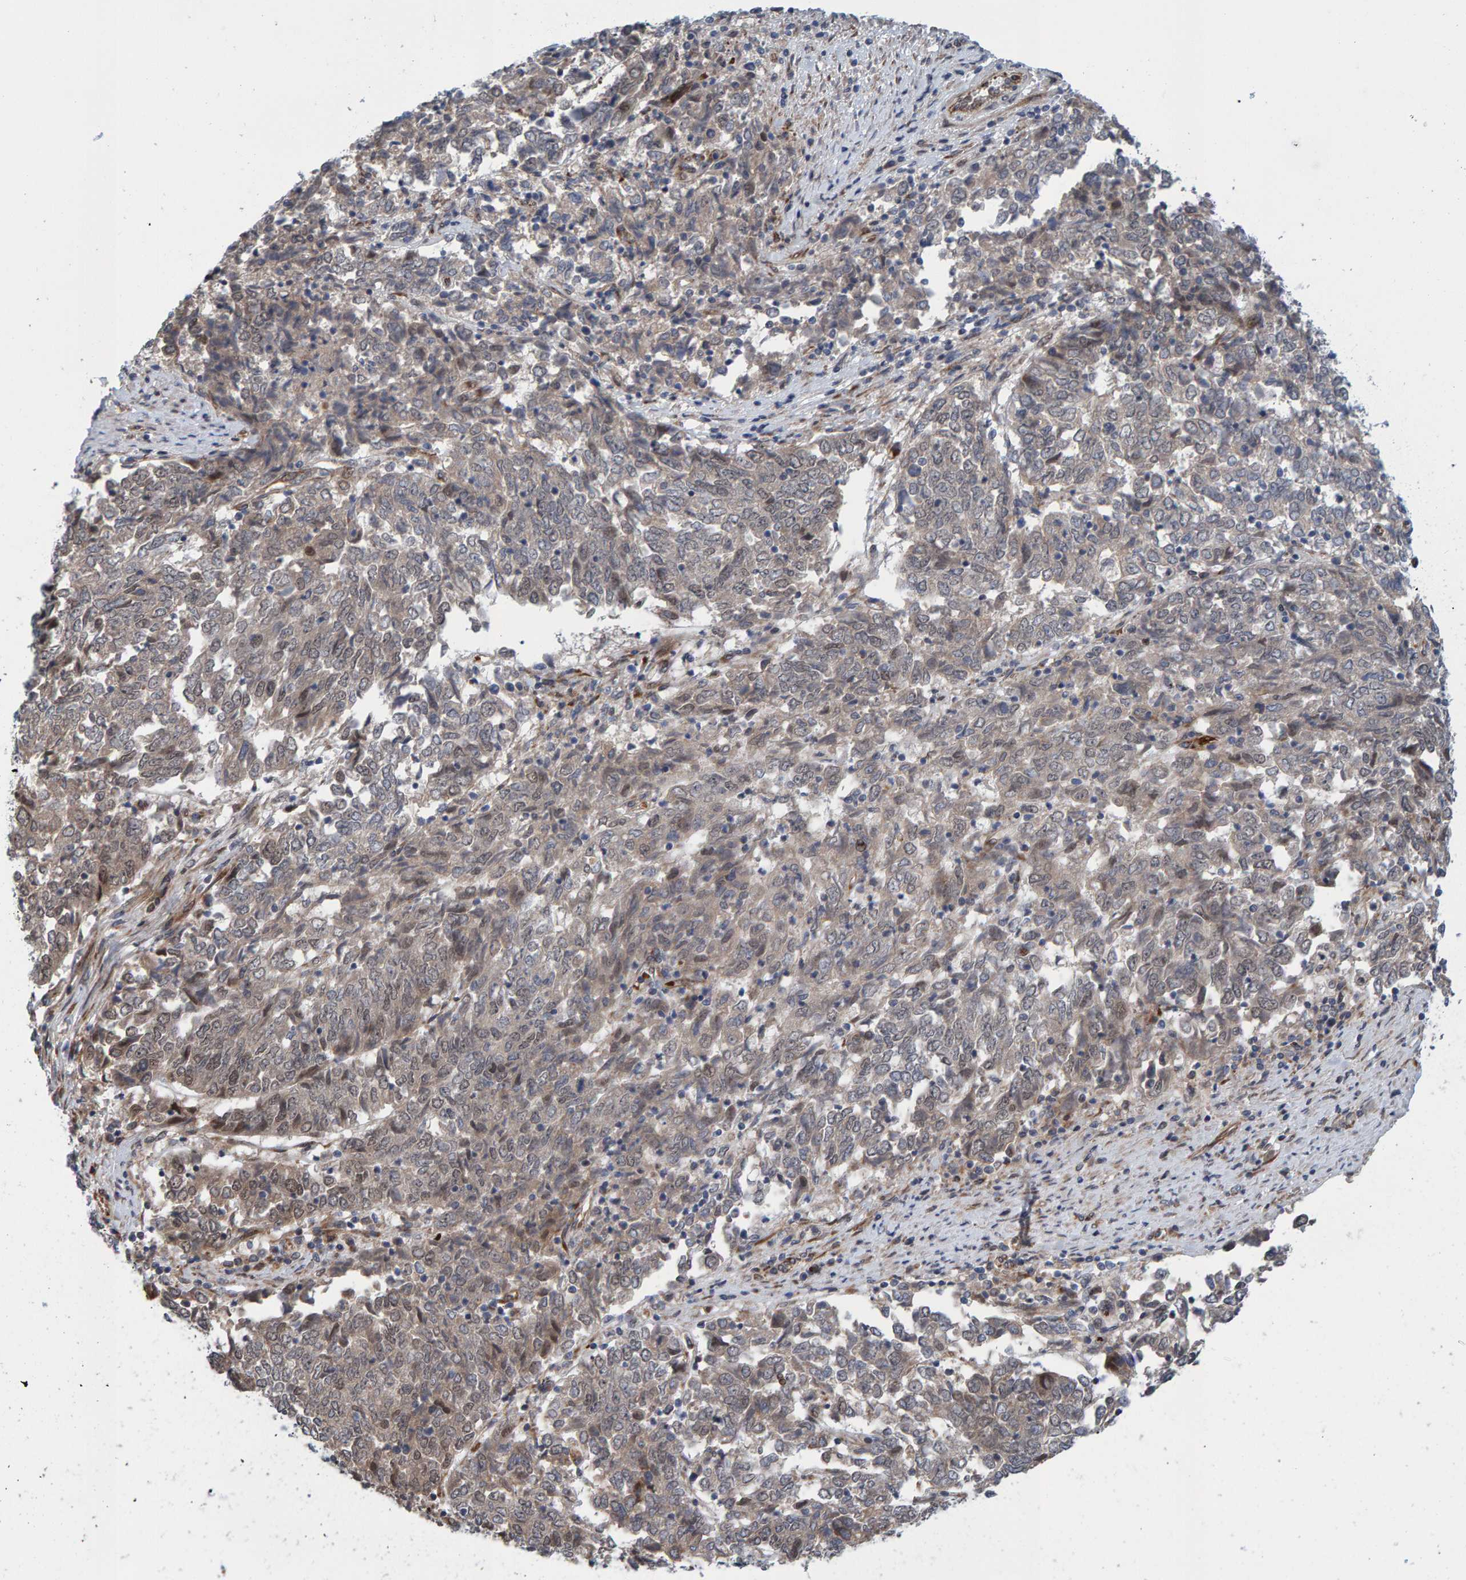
{"staining": {"intensity": "weak", "quantity": "<25%", "location": "cytoplasmic/membranous"}, "tissue": "endometrial cancer", "cell_type": "Tumor cells", "image_type": "cancer", "snomed": [{"axis": "morphology", "description": "Adenocarcinoma, NOS"}, {"axis": "topography", "description": "Endometrium"}], "caption": "Tumor cells are negative for protein expression in human endometrial adenocarcinoma.", "gene": "MFSD6L", "patient": {"sex": "female", "age": 80}}